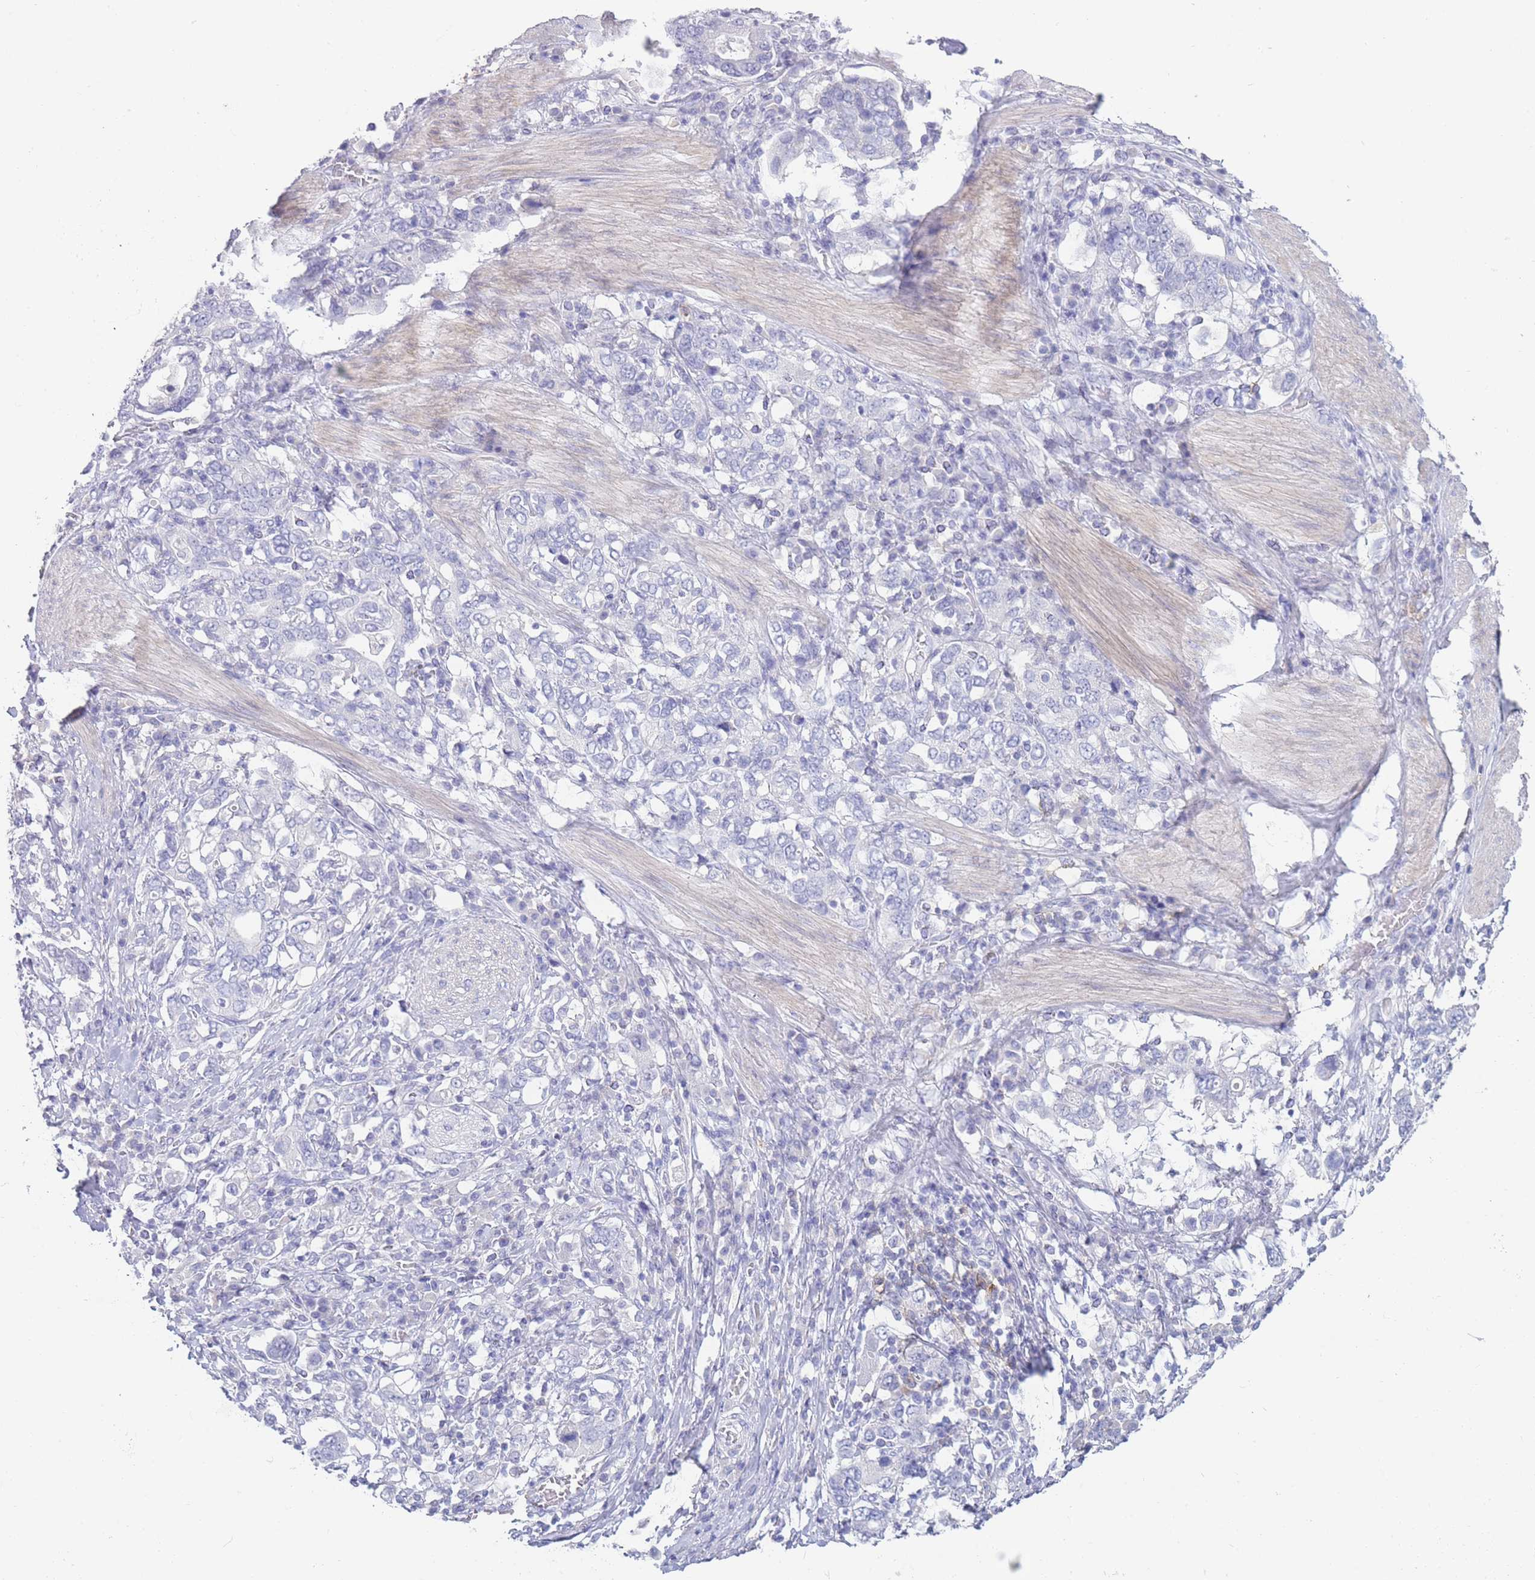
{"staining": {"intensity": "negative", "quantity": "none", "location": "none"}, "tissue": "stomach cancer", "cell_type": "Tumor cells", "image_type": "cancer", "snomed": [{"axis": "morphology", "description": "Adenocarcinoma, NOS"}, {"axis": "topography", "description": "Stomach, upper"}, {"axis": "topography", "description": "Stomach"}], "caption": "High magnification brightfield microscopy of stomach adenocarcinoma stained with DAB (3,3'-diaminobenzidine) (brown) and counterstained with hematoxylin (blue): tumor cells show no significant staining.", "gene": "CD37", "patient": {"sex": "male", "age": 62}}